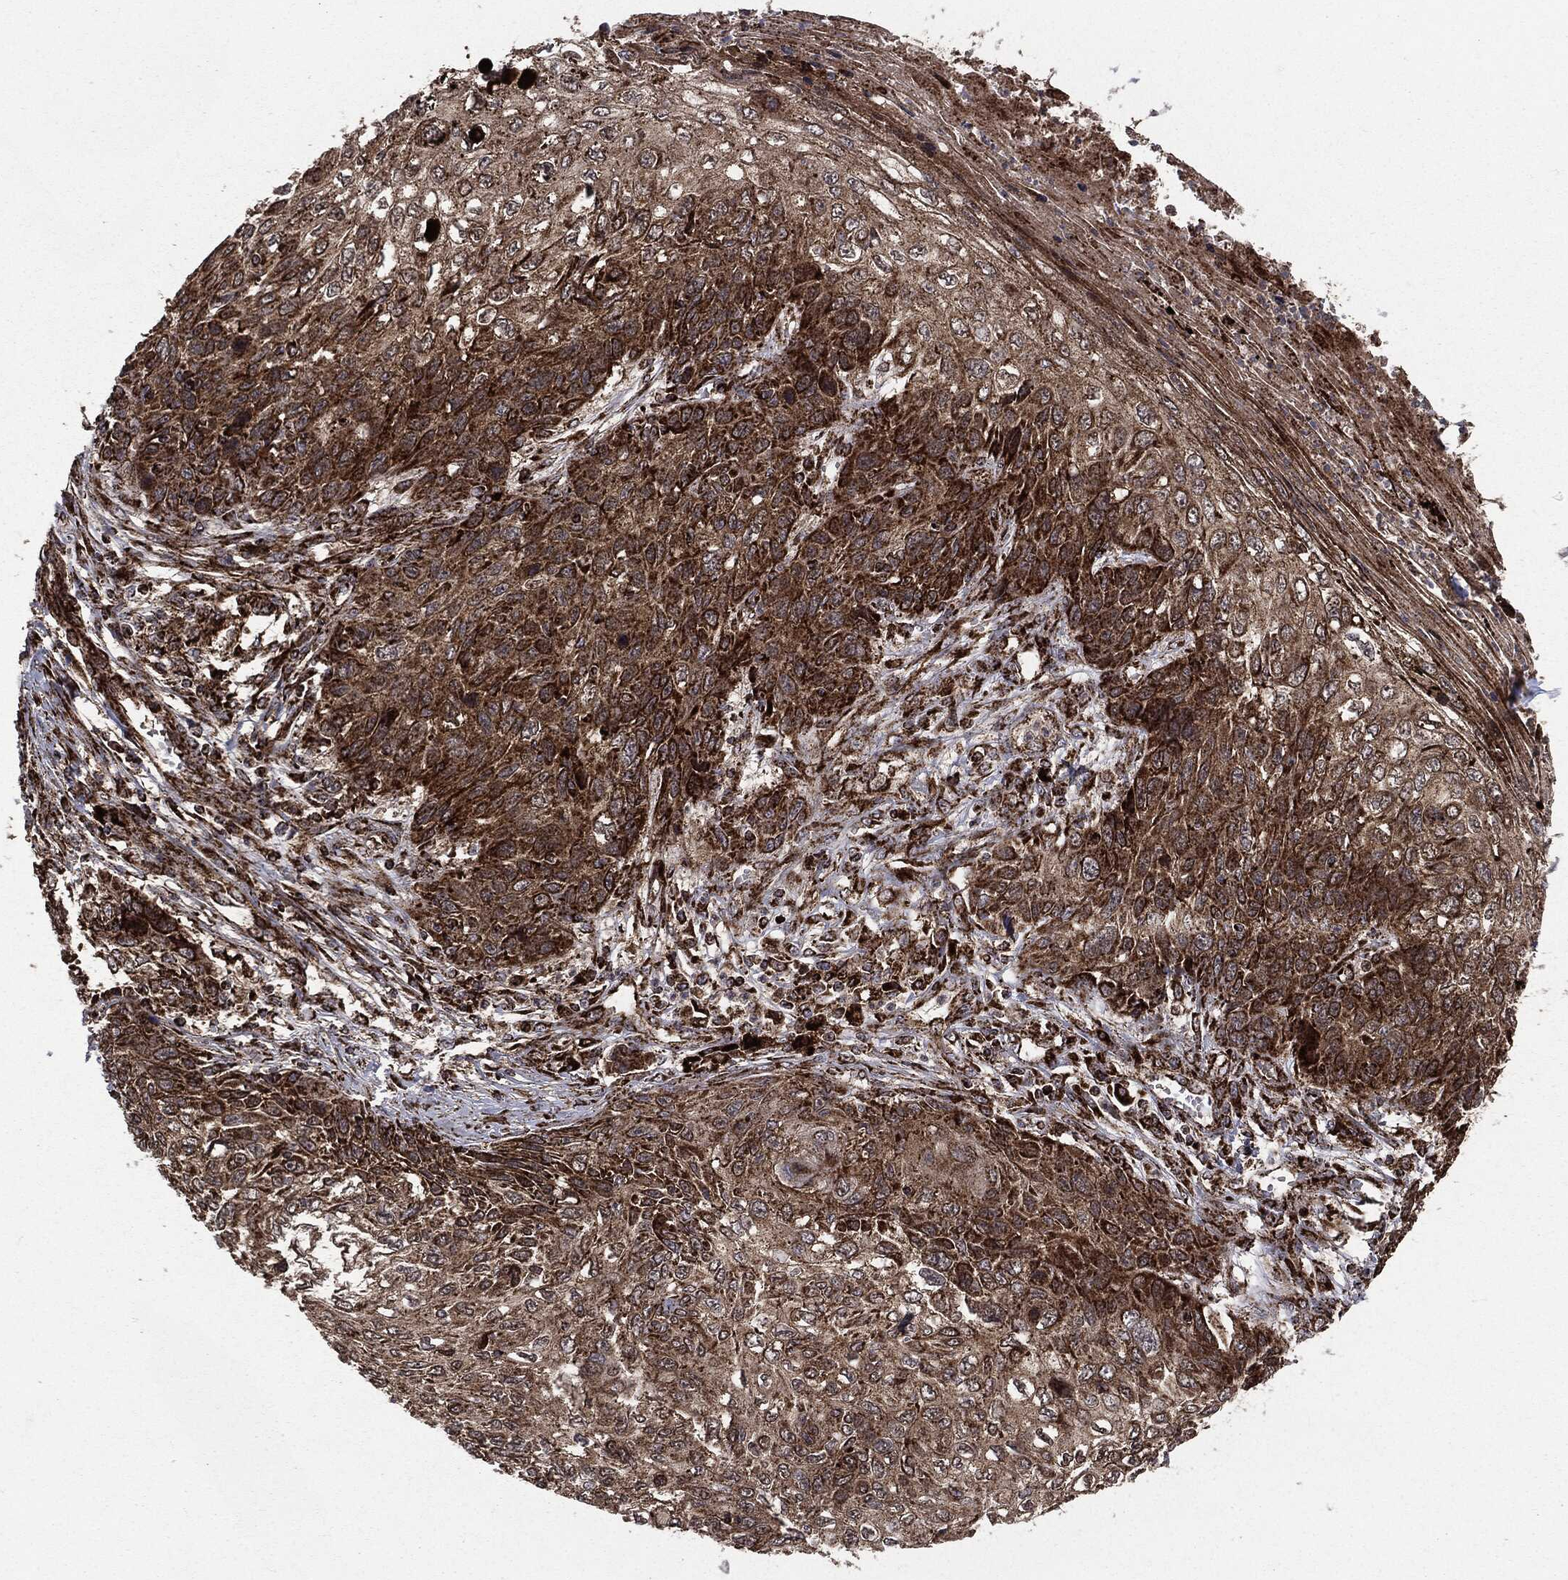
{"staining": {"intensity": "strong", "quantity": ">75%", "location": "cytoplasmic/membranous"}, "tissue": "skin cancer", "cell_type": "Tumor cells", "image_type": "cancer", "snomed": [{"axis": "morphology", "description": "Squamous cell carcinoma, NOS"}, {"axis": "topography", "description": "Skin"}], "caption": "High-power microscopy captured an immunohistochemistry (IHC) image of skin squamous cell carcinoma, revealing strong cytoplasmic/membranous expression in approximately >75% of tumor cells.", "gene": "MAP2K1", "patient": {"sex": "male", "age": 92}}